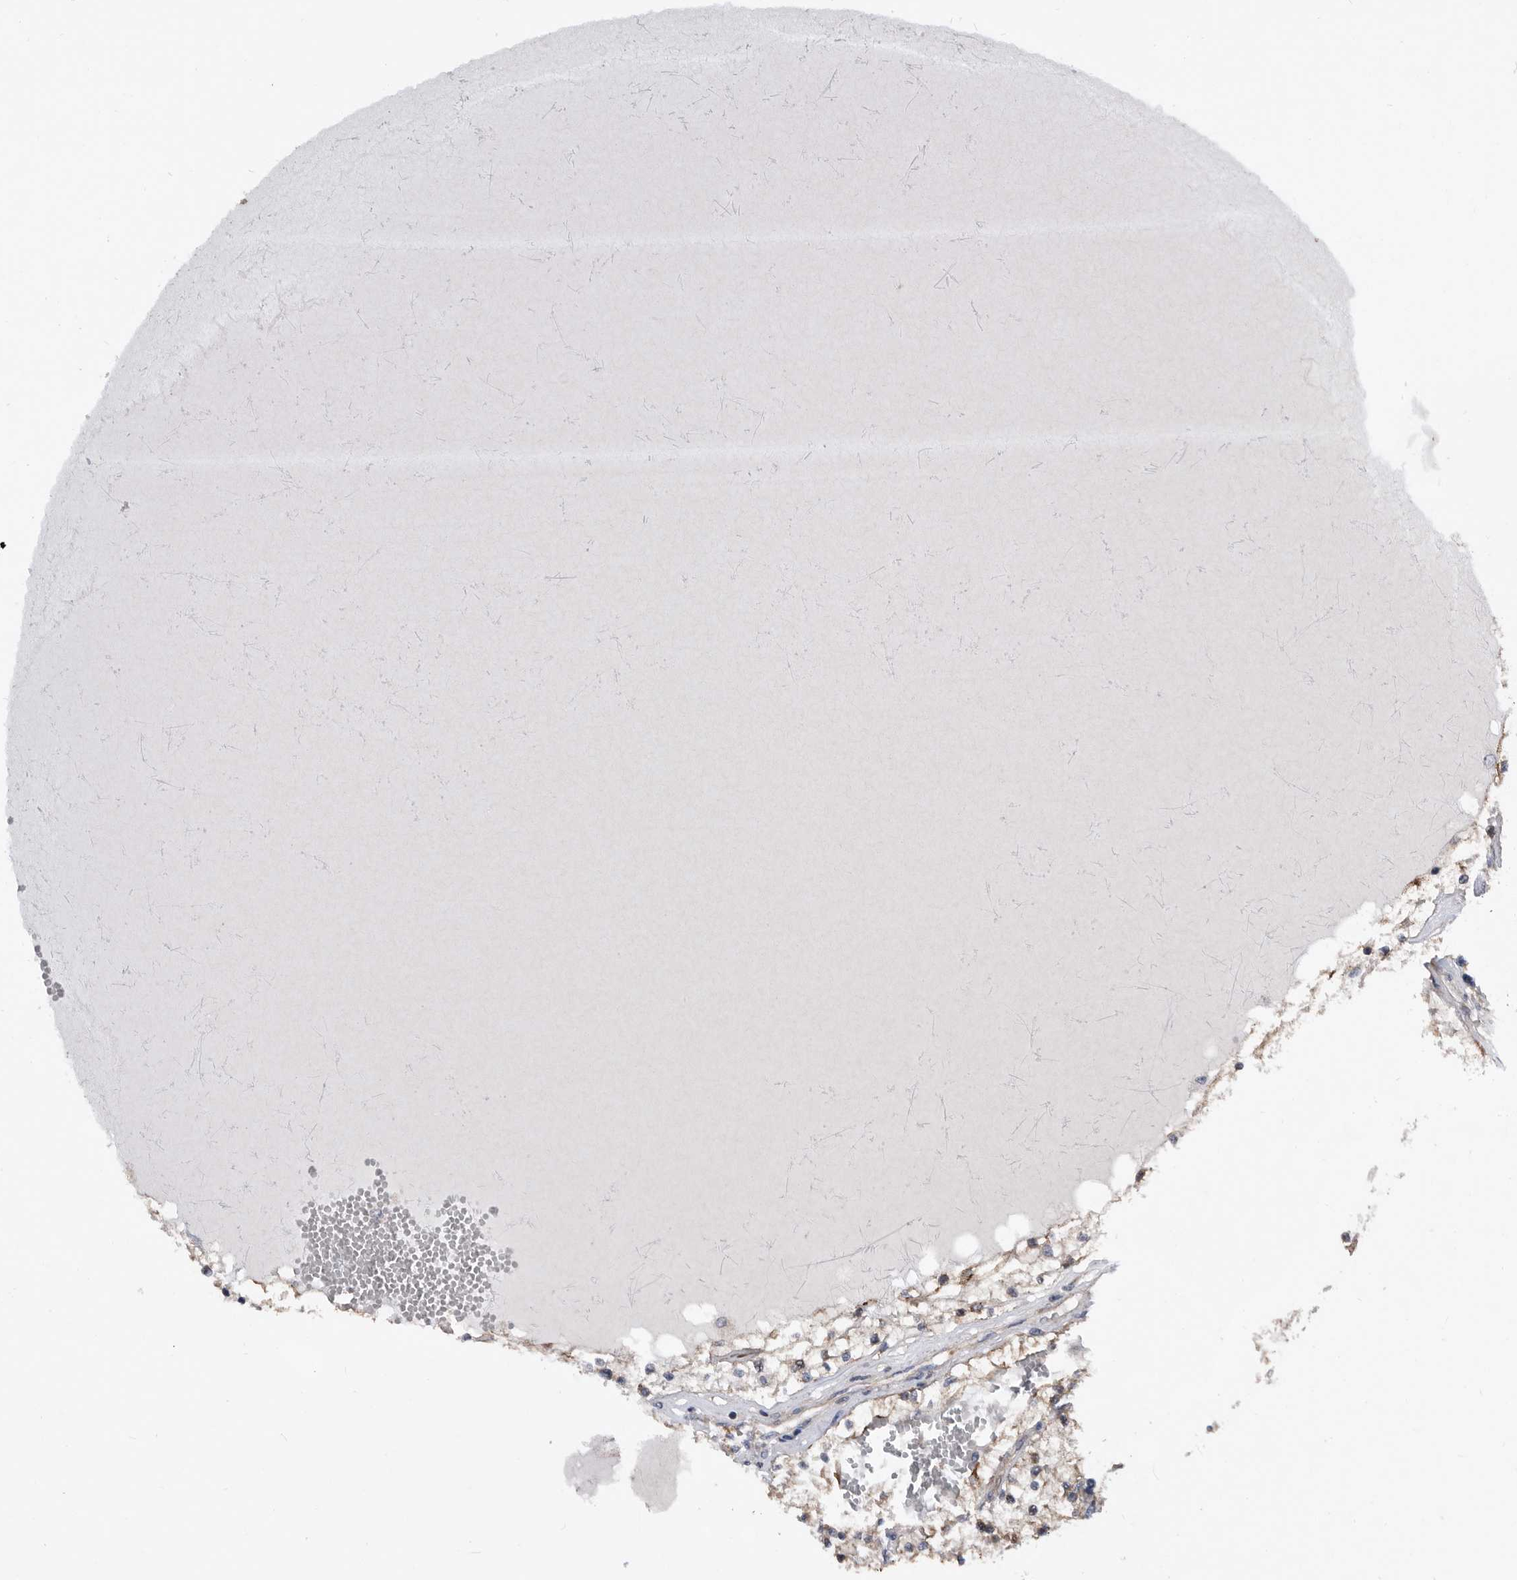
{"staining": {"intensity": "weak", "quantity": "<25%", "location": "cytoplasmic/membranous"}, "tissue": "renal cancer", "cell_type": "Tumor cells", "image_type": "cancer", "snomed": [{"axis": "morphology", "description": "Normal tissue, NOS"}, {"axis": "morphology", "description": "Adenocarcinoma, NOS"}, {"axis": "topography", "description": "Kidney"}], "caption": "Immunohistochemical staining of renal adenocarcinoma displays no significant positivity in tumor cells.", "gene": "SERINC2", "patient": {"sex": "male", "age": 68}}